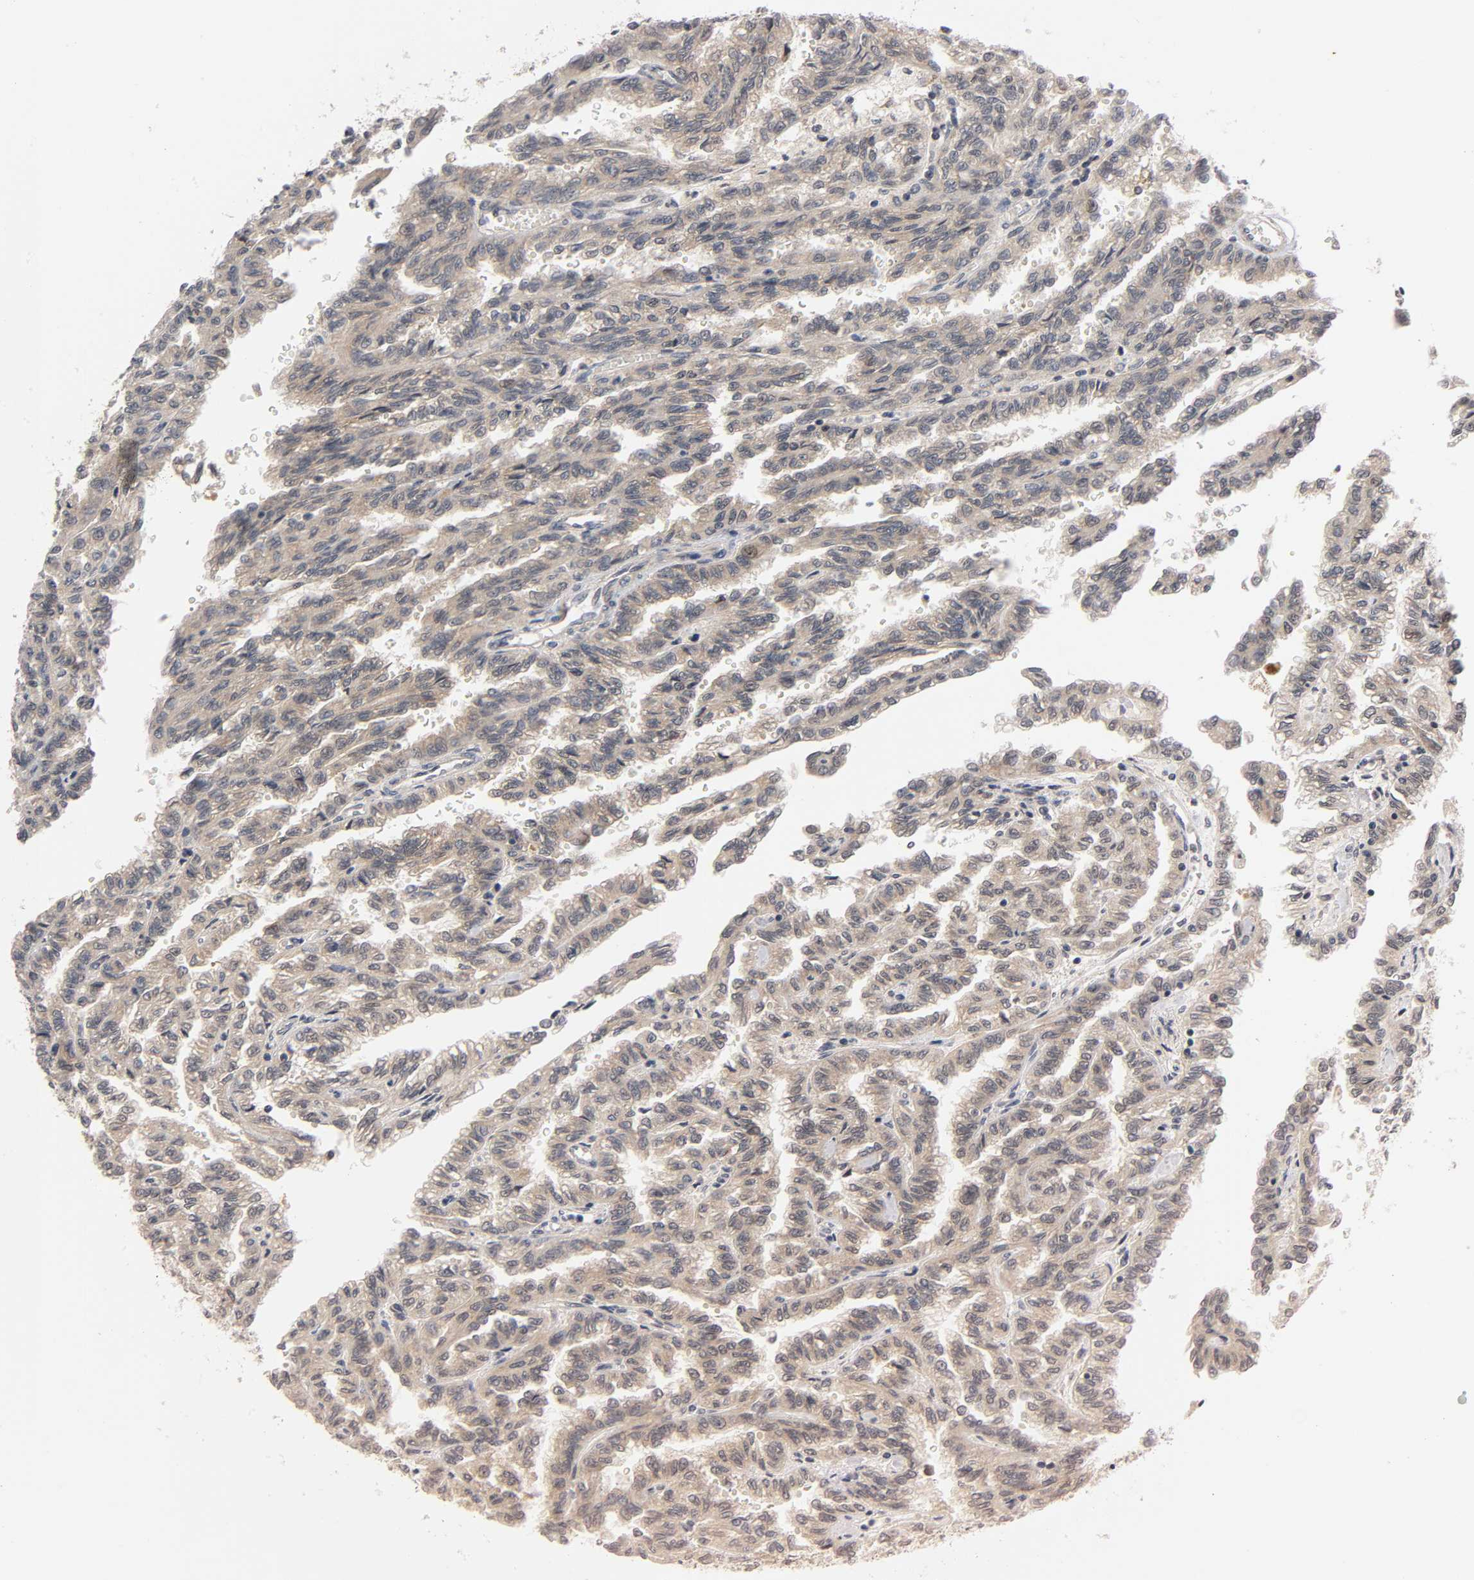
{"staining": {"intensity": "weak", "quantity": ">75%", "location": "cytoplasmic/membranous"}, "tissue": "renal cancer", "cell_type": "Tumor cells", "image_type": "cancer", "snomed": [{"axis": "morphology", "description": "Inflammation, NOS"}, {"axis": "morphology", "description": "Adenocarcinoma, NOS"}, {"axis": "topography", "description": "Kidney"}], "caption": "Immunohistochemistry histopathology image of human renal adenocarcinoma stained for a protein (brown), which demonstrates low levels of weak cytoplasmic/membranous staining in about >75% of tumor cells.", "gene": "MAPK8", "patient": {"sex": "male", "age": 68}}